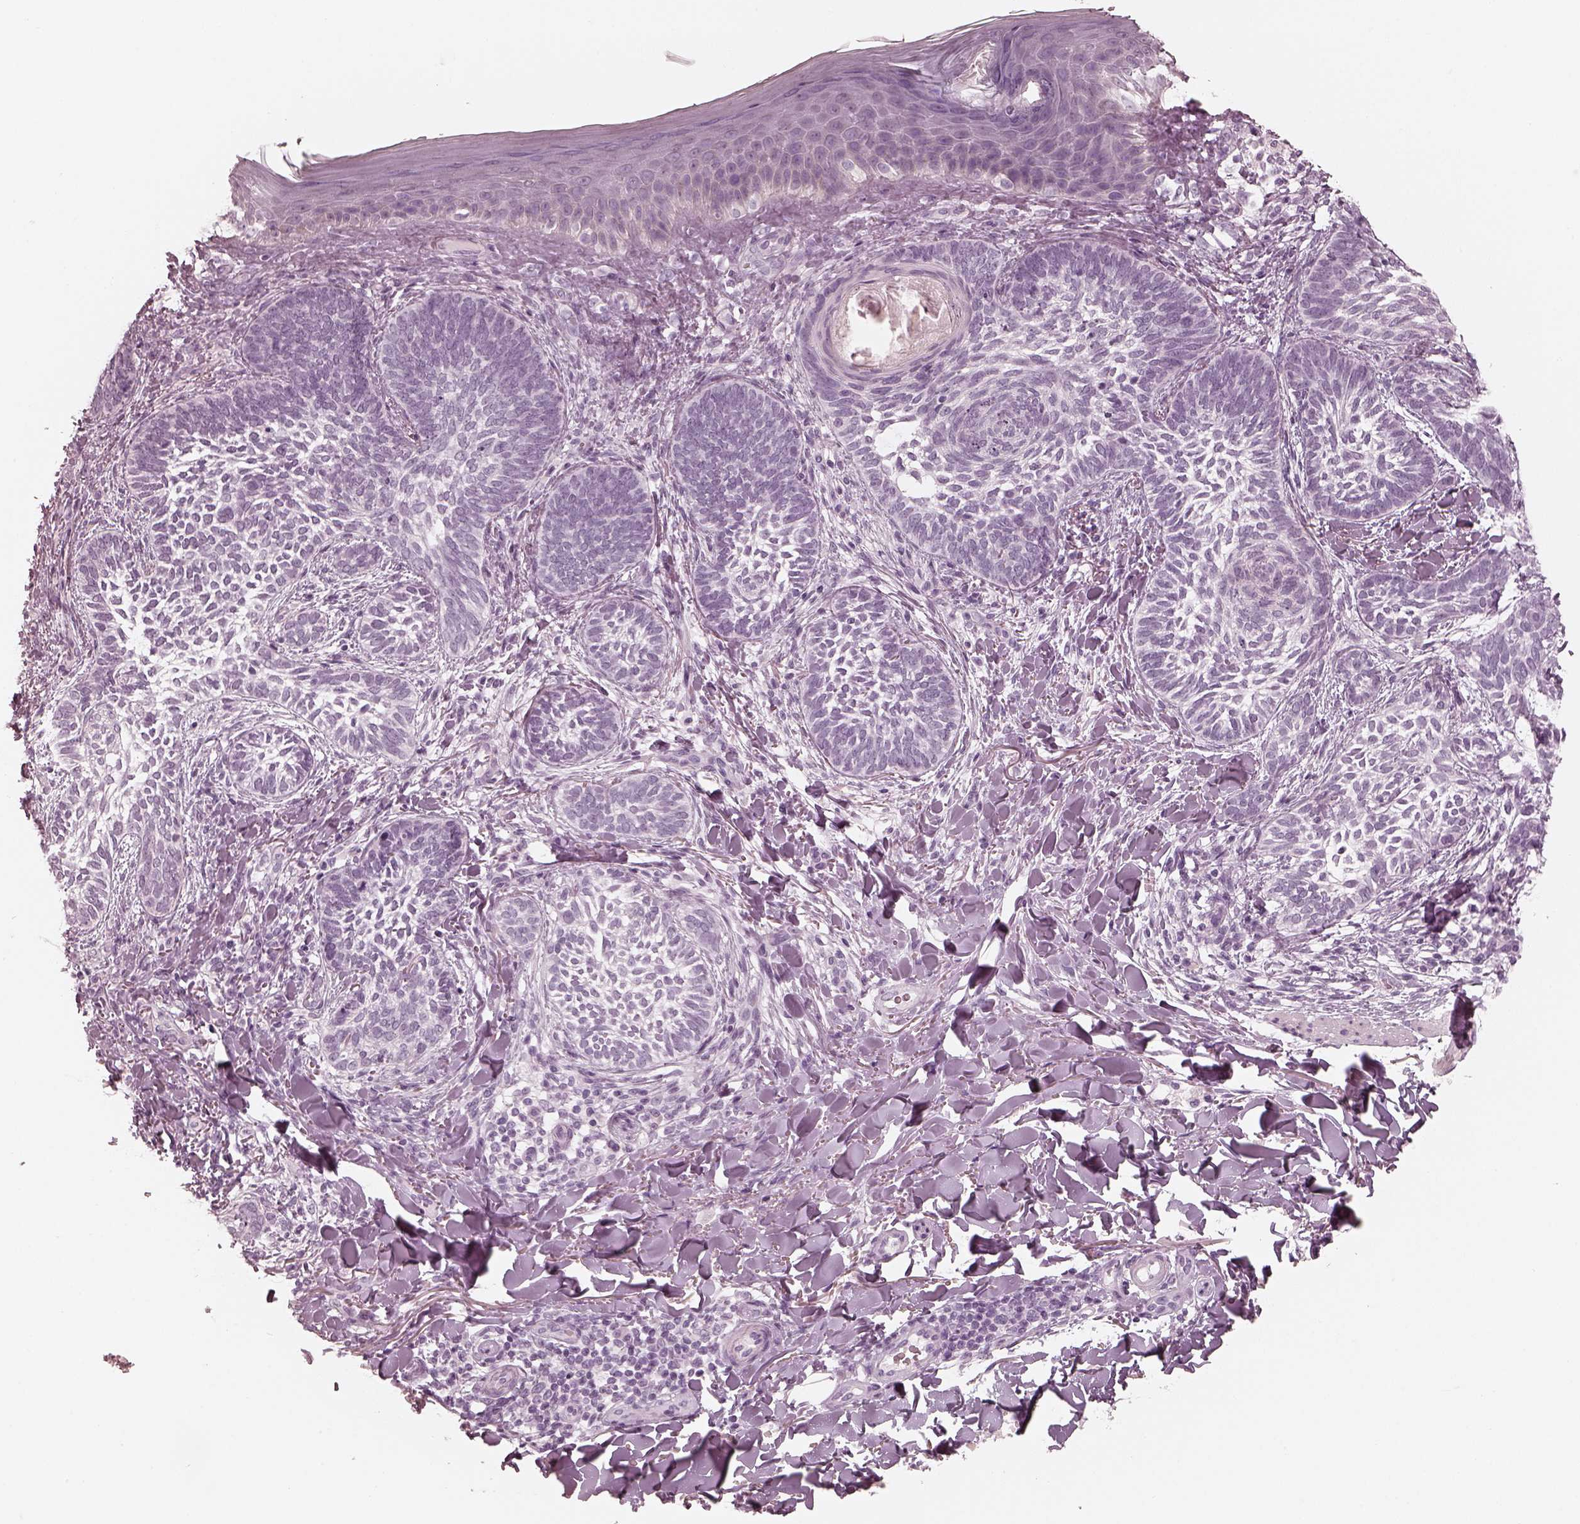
{"staining": {"intensity": "negative", "quantity": "none", "location": "none"}, "tissue": "skin cancer", "cell_type": "Tumor cells", "image_type": "cancer", "snomed": [{"axis": "morphology", "description": "Normal tissue, NOS"}, {"axis": "morphology", "description": "Basal cell carcinoma"}, {"axis": "topography", "description": "Skin"}], "caption": "Skin cancer (basal cell carcinoma) was stained to show a protein in brown. There is no significant staining in tumor cells.", "gene": "CALR3", "patient": {"sex": "male", "age": 46}}